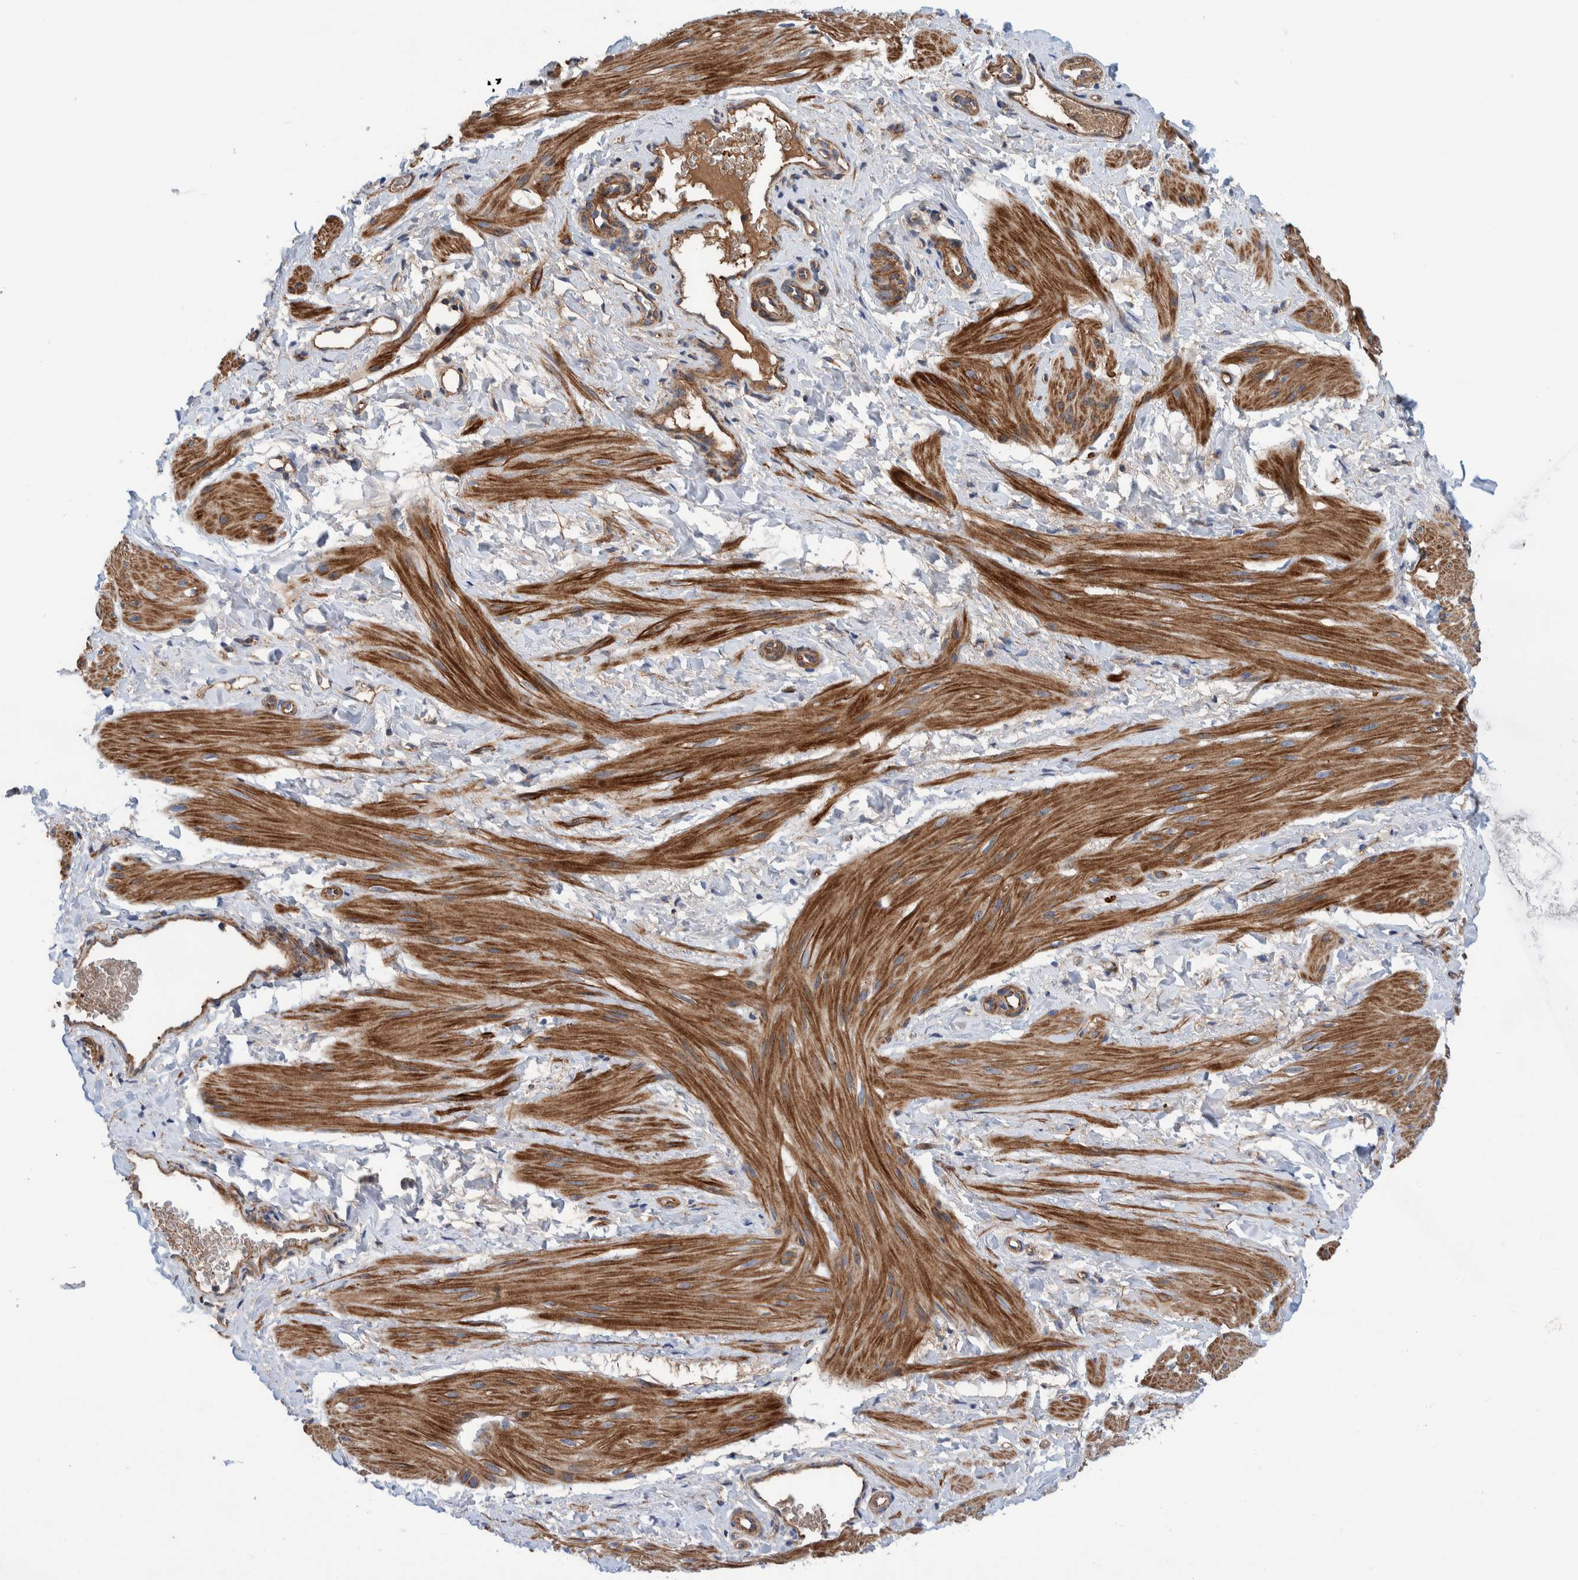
{"staining": {"intensity": "moderate", "quantity": ">75%", "location": "cytoplasmic/membranous"}, "tissue": "smooth muscle", "cell_type": "Smooth muscle cells", "image_type": "normal", "snomed": [{"axis": "morphology", "description": "Normal tissue, NOS"}, {"axis": "topography", "description": "Smooth muscle"}], "caption": "An immunohistochemistry (IHC) histopathology image of benign tissue is shown. Protein staining in brown labels moderate cytoplasmic/membranous positivity in smooth muscle within smooth muscle cells.", "gene": "ENSG00000262660", "patient": {"sex": "male", "age": 16}}